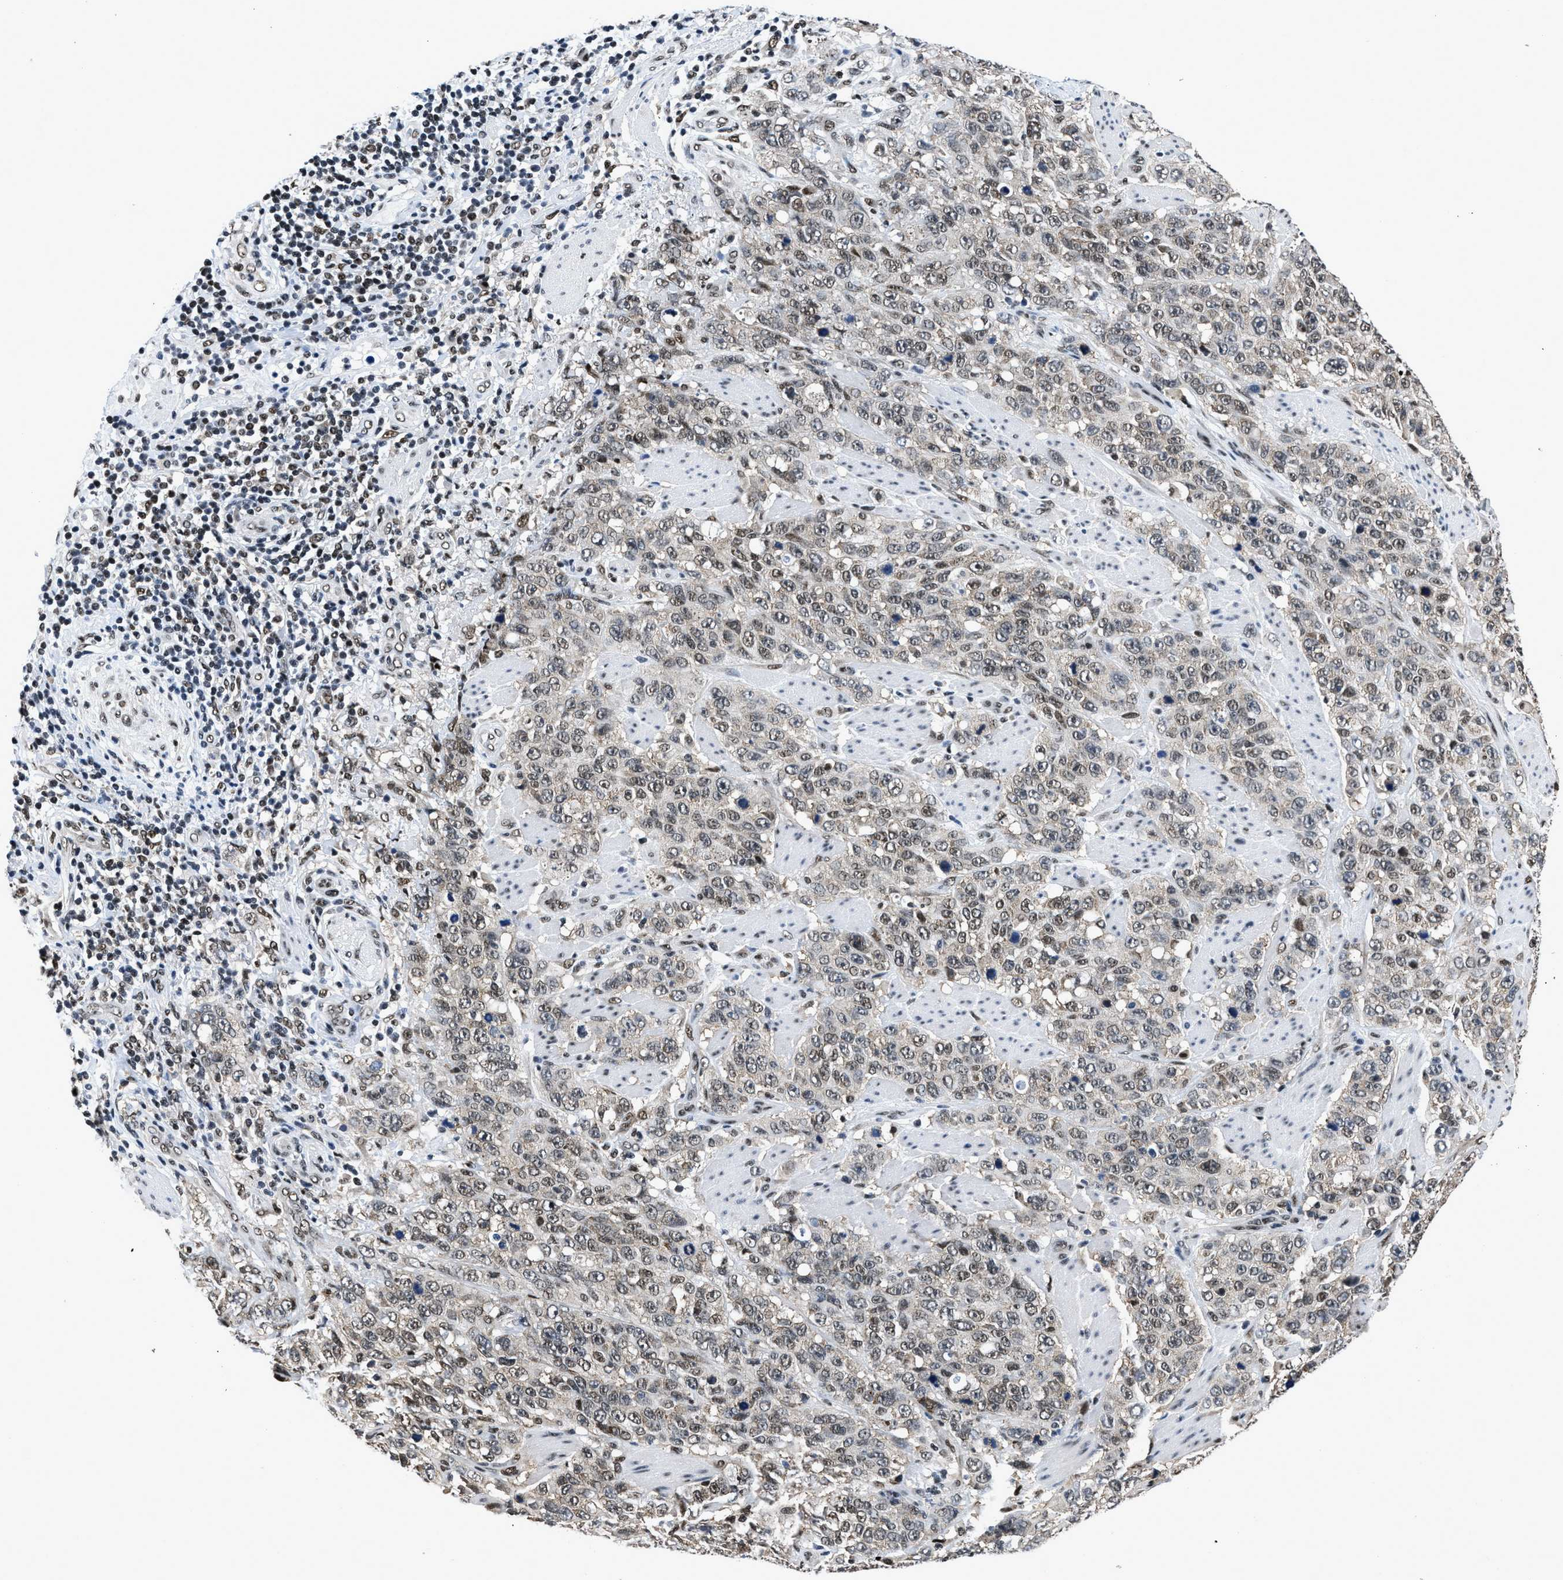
{"staining": {"intensity": "moderate", "quantity": ">75%", "location": "nuclear"}, "tissue": "stomach cancer", "cell_type": "Tumor cells", "image_type": "cancer", "snomed": [{"axis": "morphology", "description": "Adenocarcinoma, NOS"}, {"axis": "topography", "description": "Stomach"}], "caption": "IHC of stomach cancer exhibits medium levels of moderate nuclear expression in about >75% of tumor cells. The staining is performed using DAB (3,3'-diaminobenzidine) brown chromogen to label protein expression. The nuclei are counter-stained blue using hematoxylin.", "gene": "HNRNPH2", "patient": {"sex": "male", "age": 48}}